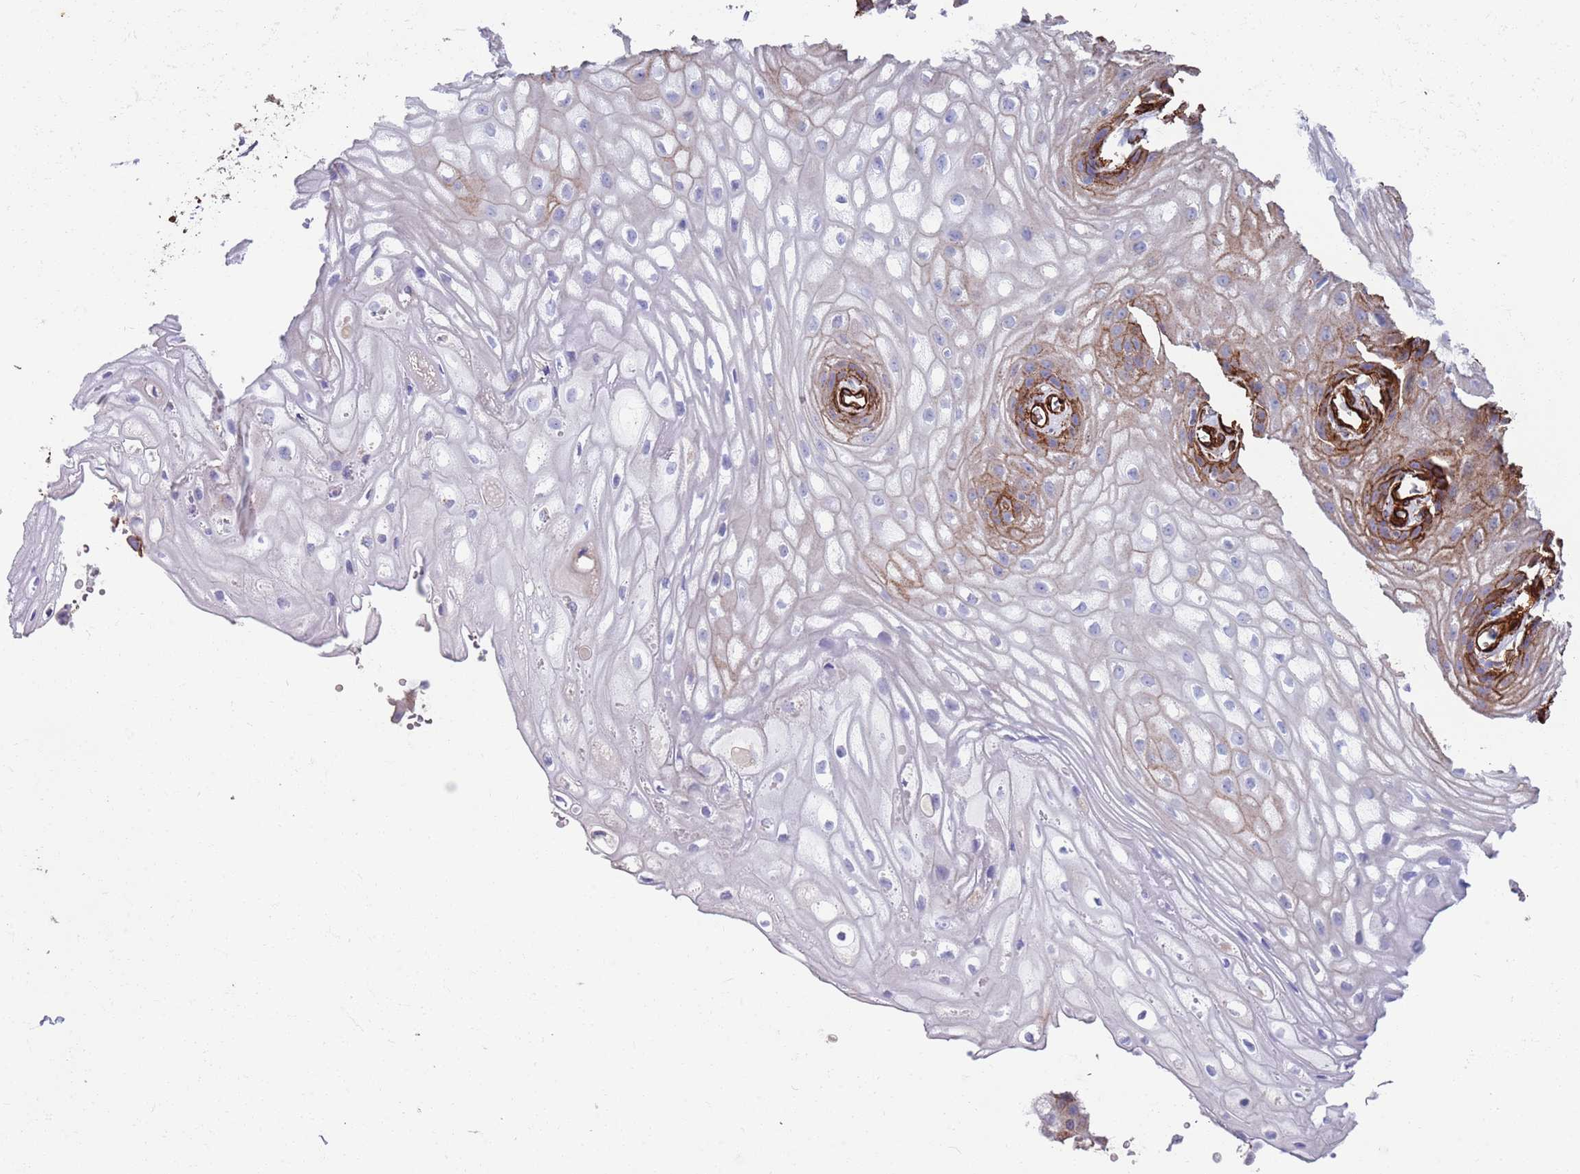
{"staining": {"intensity": "strong", "quantity": "<25%", "location": "cytoplasmic/membranous"}, "tissue": "vagina", "cell_type": "Squamous epithelial cells", "image_type": "normal", "snomed": [{"axis": "morphology", "description": "Normal tissue, NOS"}, {"axis": "topography", "description": "Vagina"}], "caption": "This histopathology image exhibits immunohistochemistry staining of unremarkable vagina, with medium strong cytoplasmic/membranous expression in about <25% of squamous epithelial cells.", "gene": "CAV2", "patient": {"sex": "female", "age": 60}}